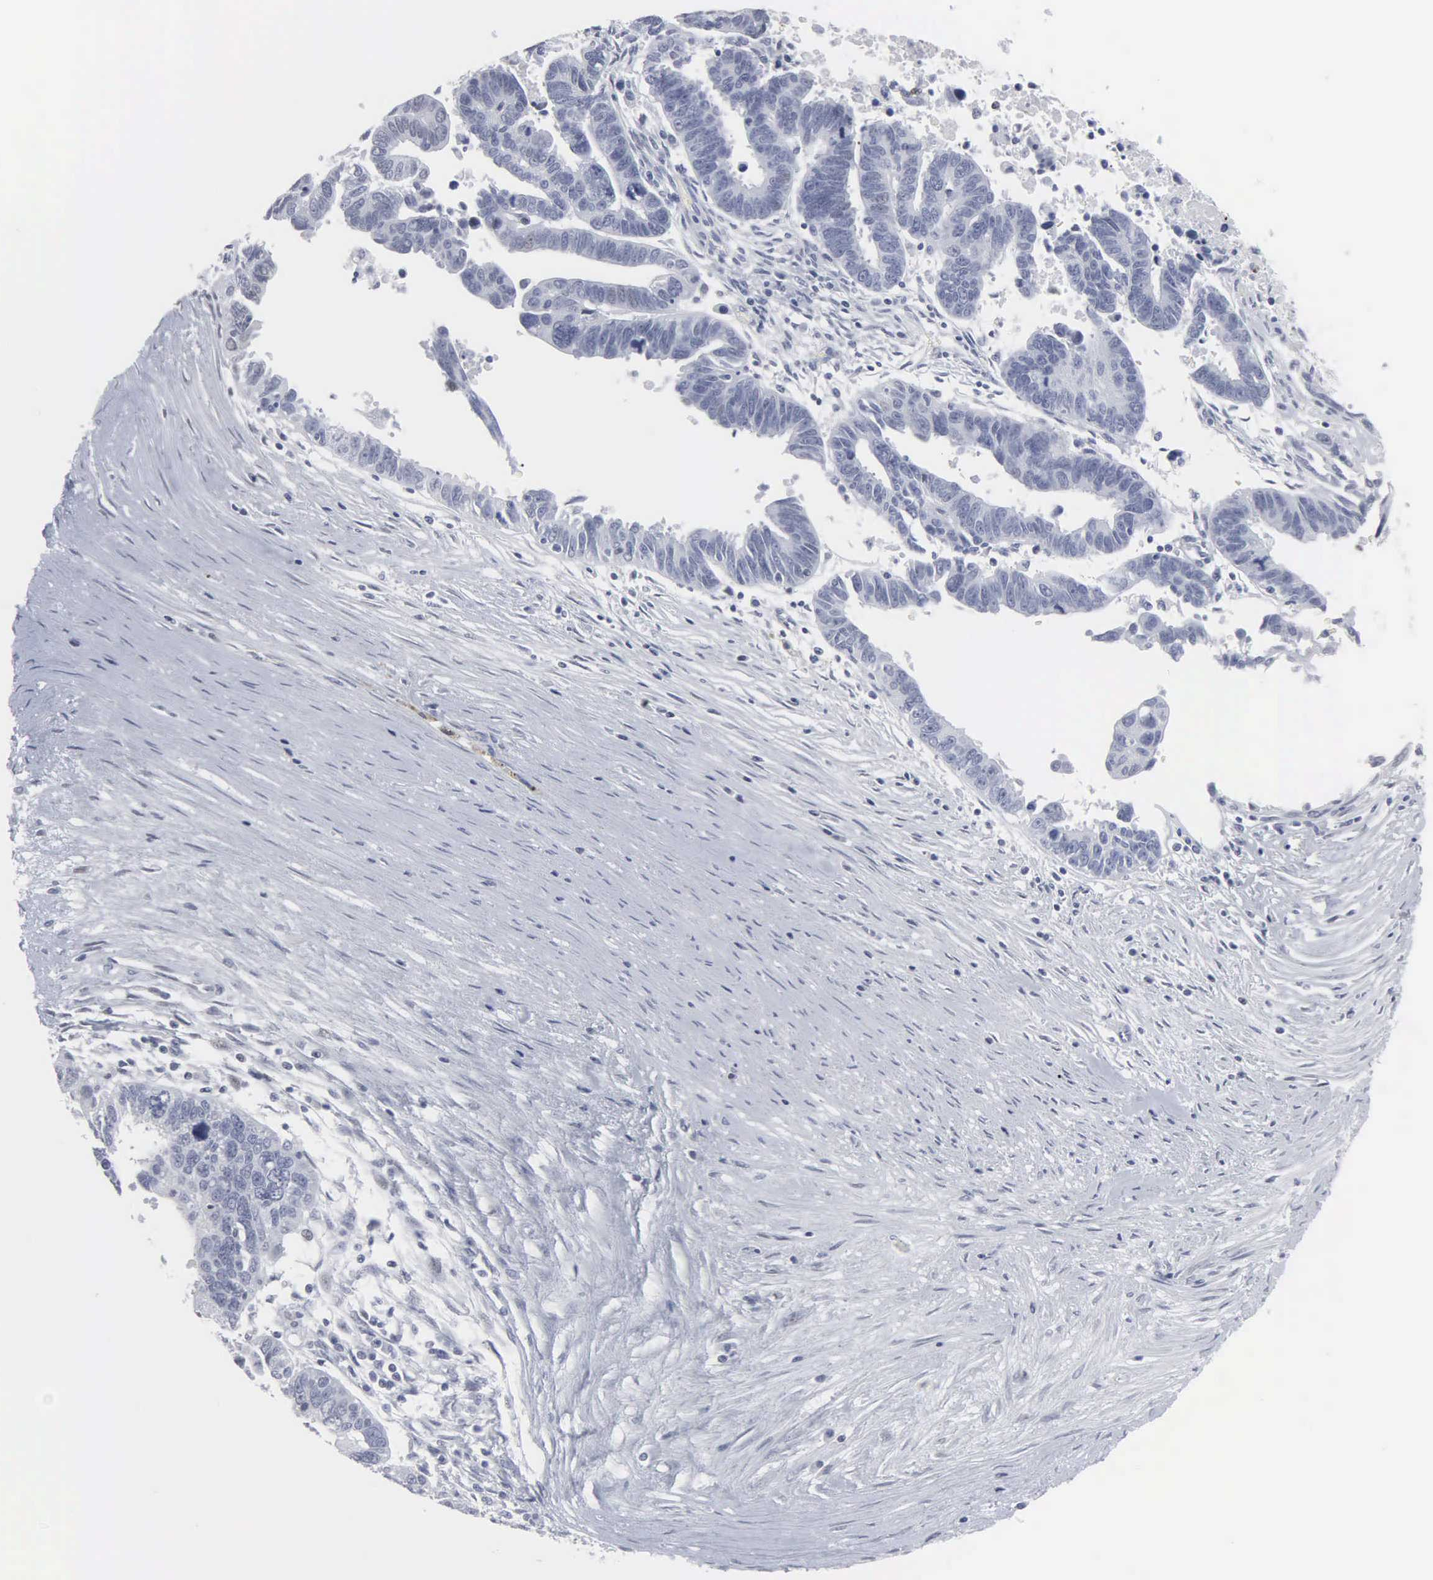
{"staining": {"intensity": "negative", "quantity": "none", "location": "none"}, "tissue": "ovarian cancer", "cell_type": "Tumor cells", "image_type": "cancer", "snomed": [{"axis": "morphology", "description": "Carcinoma, endometroid"}, {"axis": "morphology", "description": "Cystadenocarcinoma, serous, NOS"}, {"axis": "topography", "description": "Ovary"}], "caption": "IHC of human serous cystadenocarcinoma (ovarian) shows no expression in tumor cells.", "gene": "SPIN3", "patient": {"sex": "female", "age": 45}}